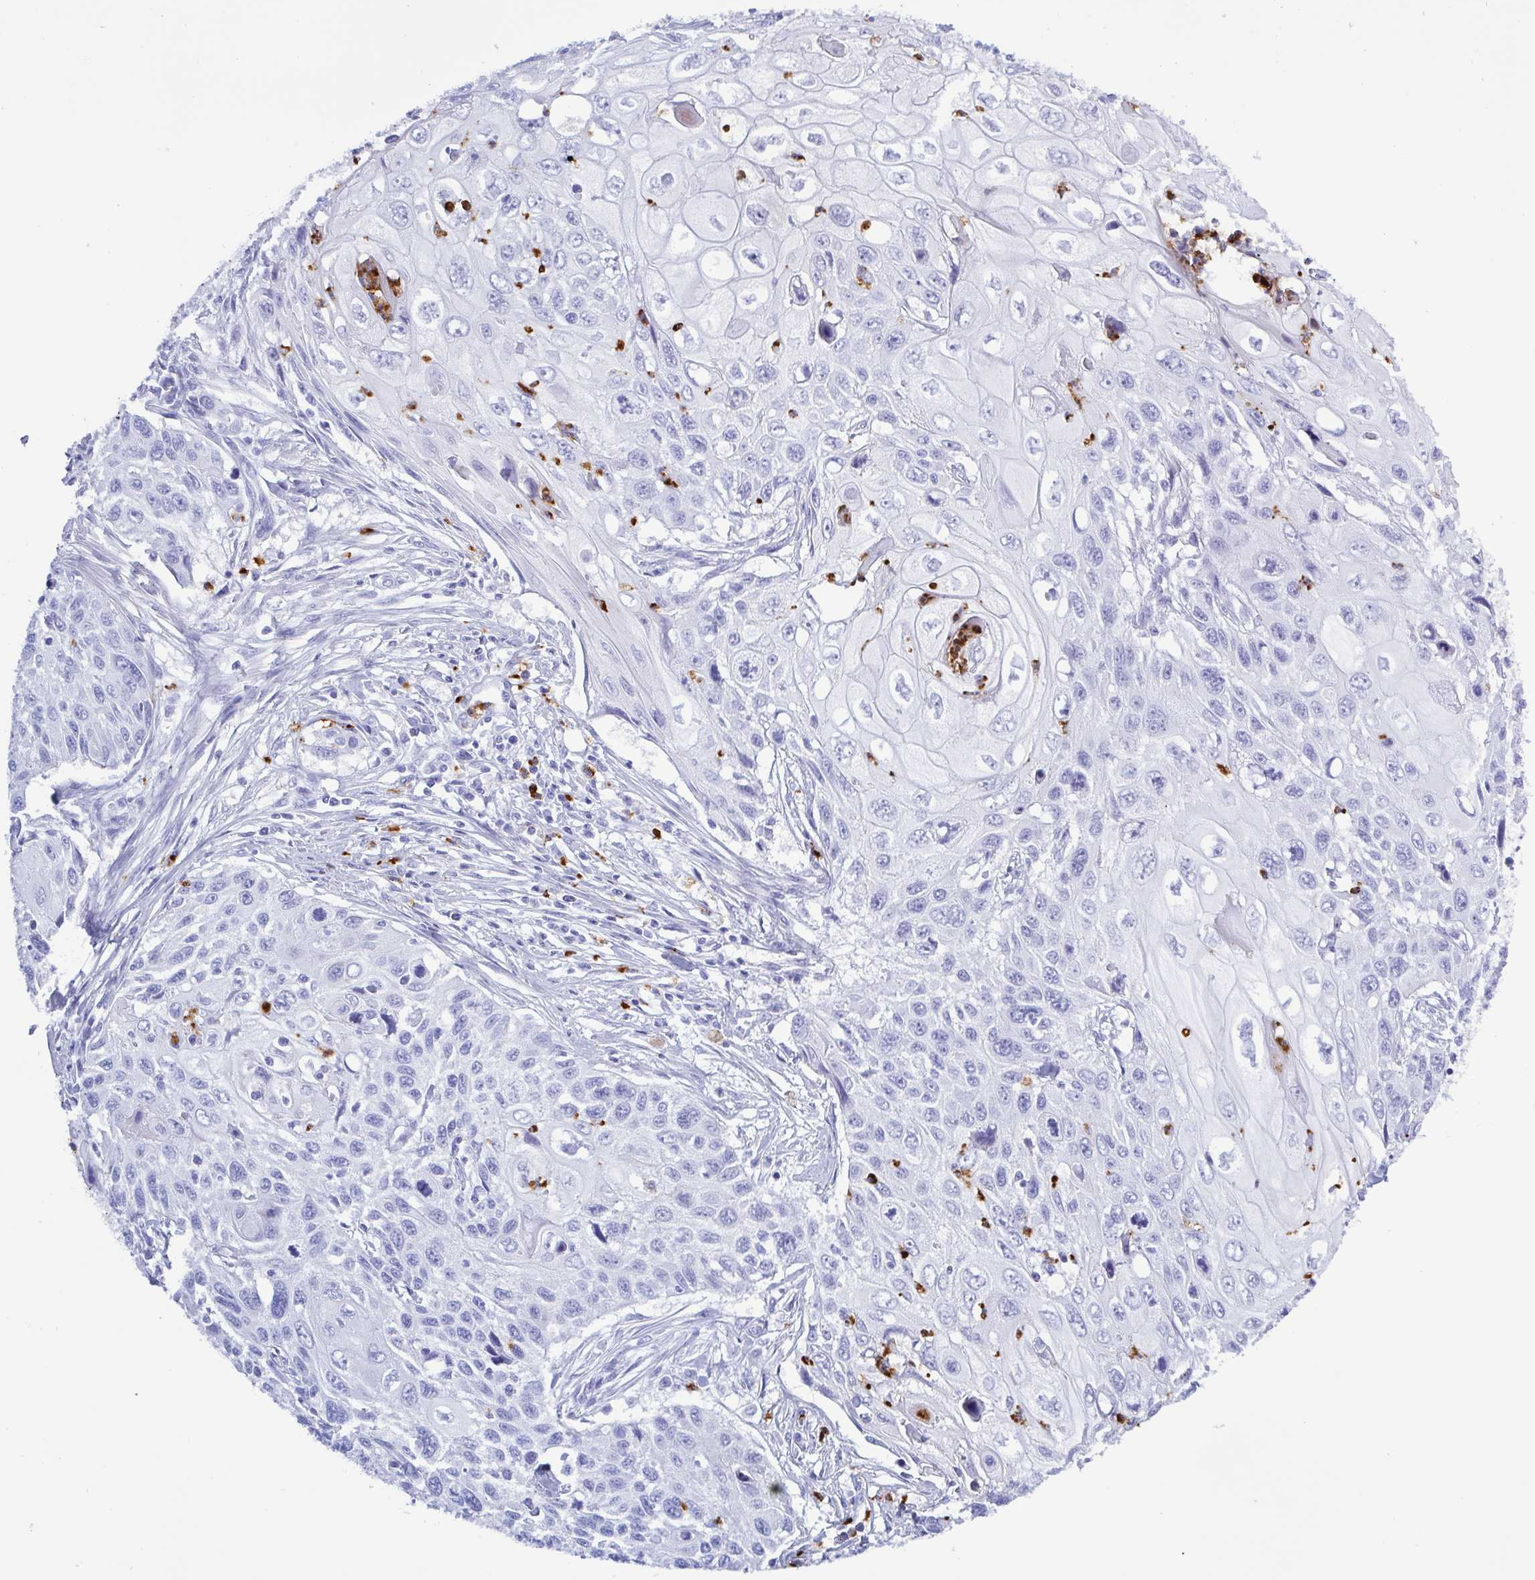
{"staining": {"intensity": "negative", "quantity": "none", "location": "none"}, "tissue": "cervical cancer", "cell_type": "Tumor cells", "image_type": "cancer", "snomed": [{"axis": "morphology", "description": "Squamous cell carcinoma, NOS"}, {"axis": "topography", "description": "Cervix"}], "caption": "IHC image of neoplastic tissue: human cervical cancer stained with DAB (3,3'-diaminobenzidine) shows no significant protein expression in tumor cells.", "gene": "LTF", "patient": {"sex": "female", "age": 70}}